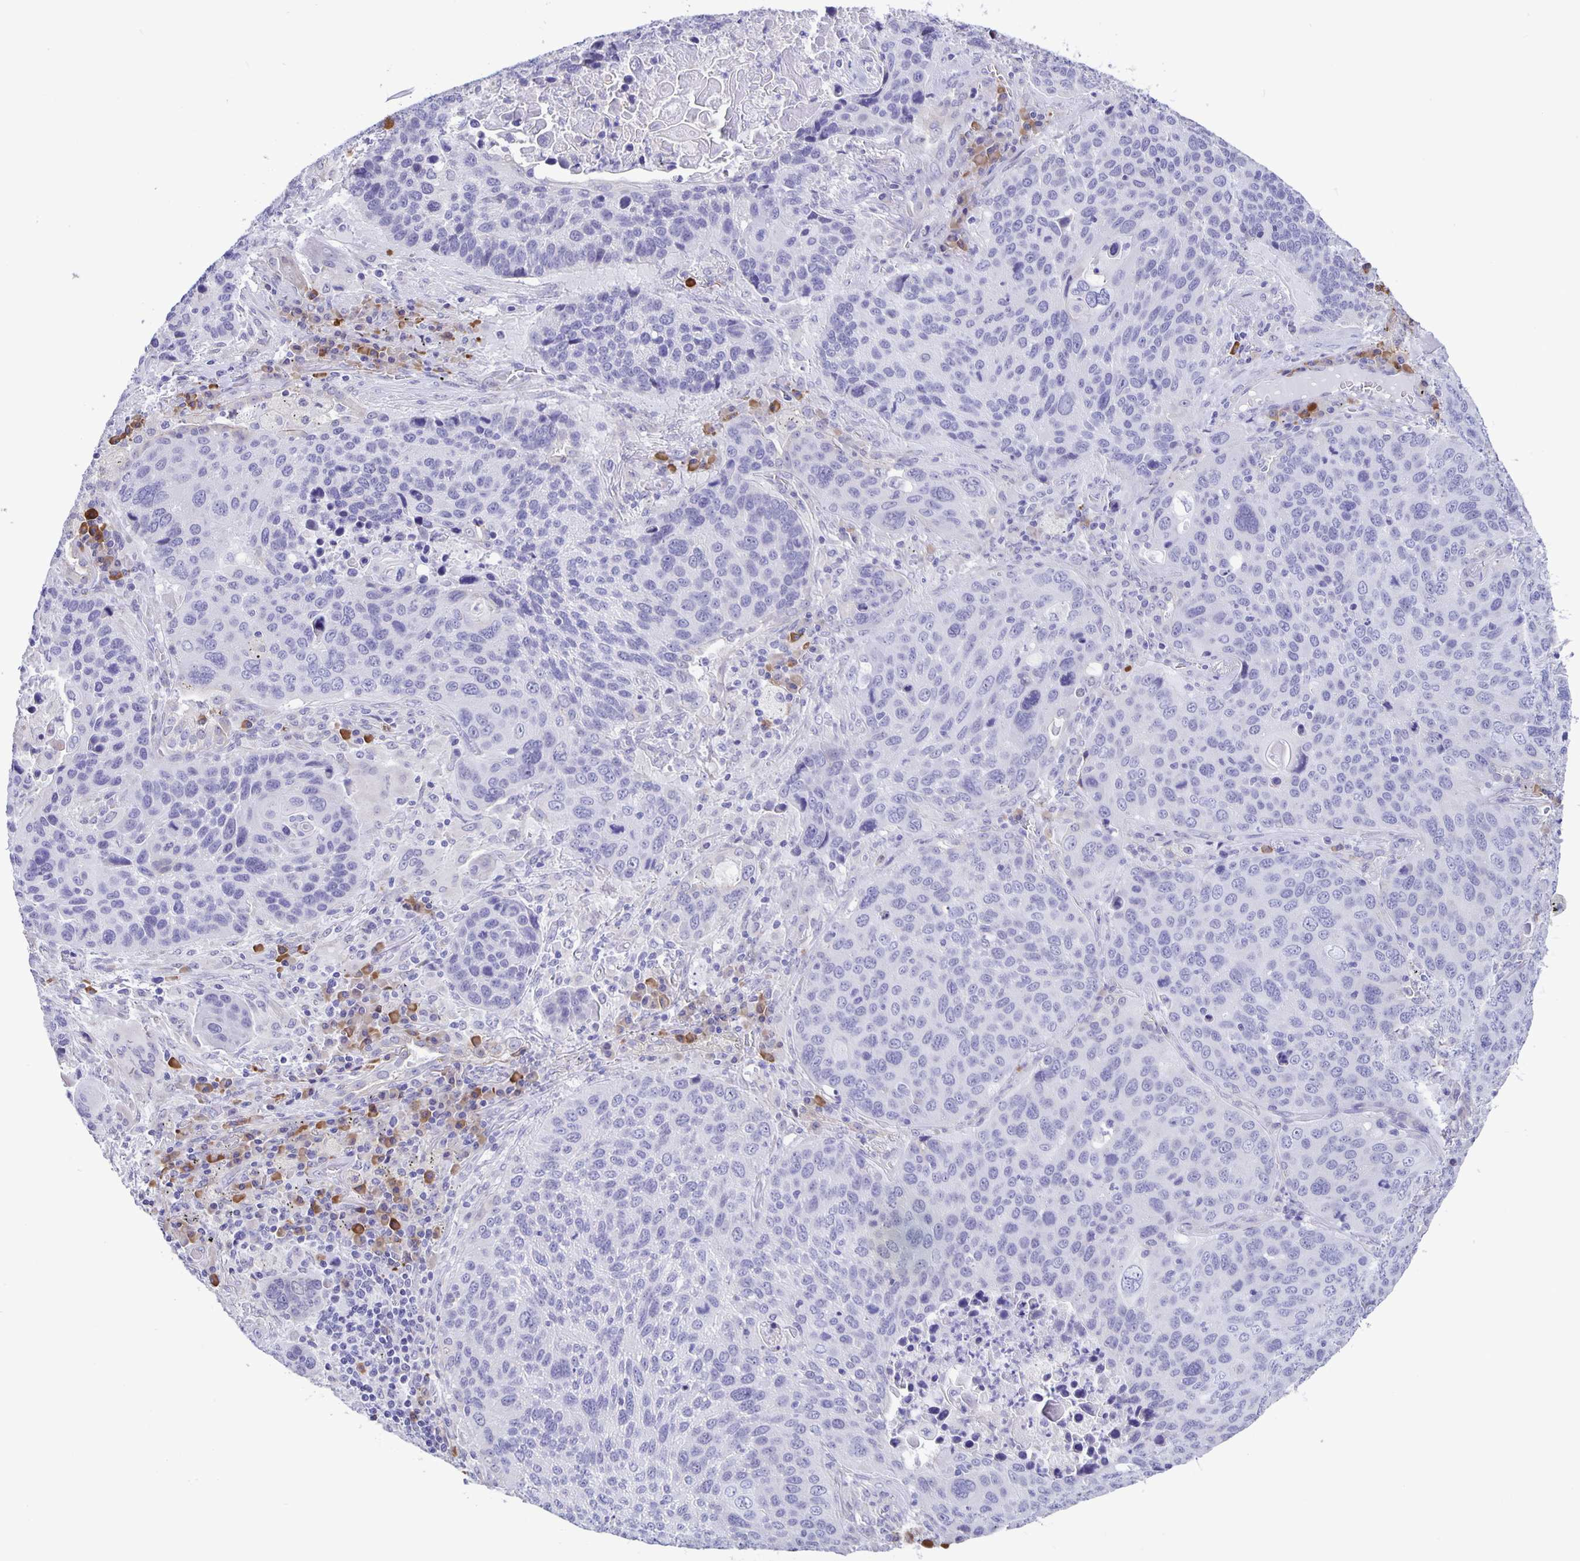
{"staining": {"intensity": "negative", "quantity": "none", "location": "none"}, "tissue": "lung cancer", "cell_type": "Tumor cells", "image_type": "cancer", "snomed": [{"axis": "morphology", "description": "Squamous cell carcinoma, NOS"}, {"axis": "topography", "description": "Lung"}], "caption": "Tumor cells show no significant expression in lung cancer.", "gene": "ERMN", "patient": {"sex": "male", "age": 68}}